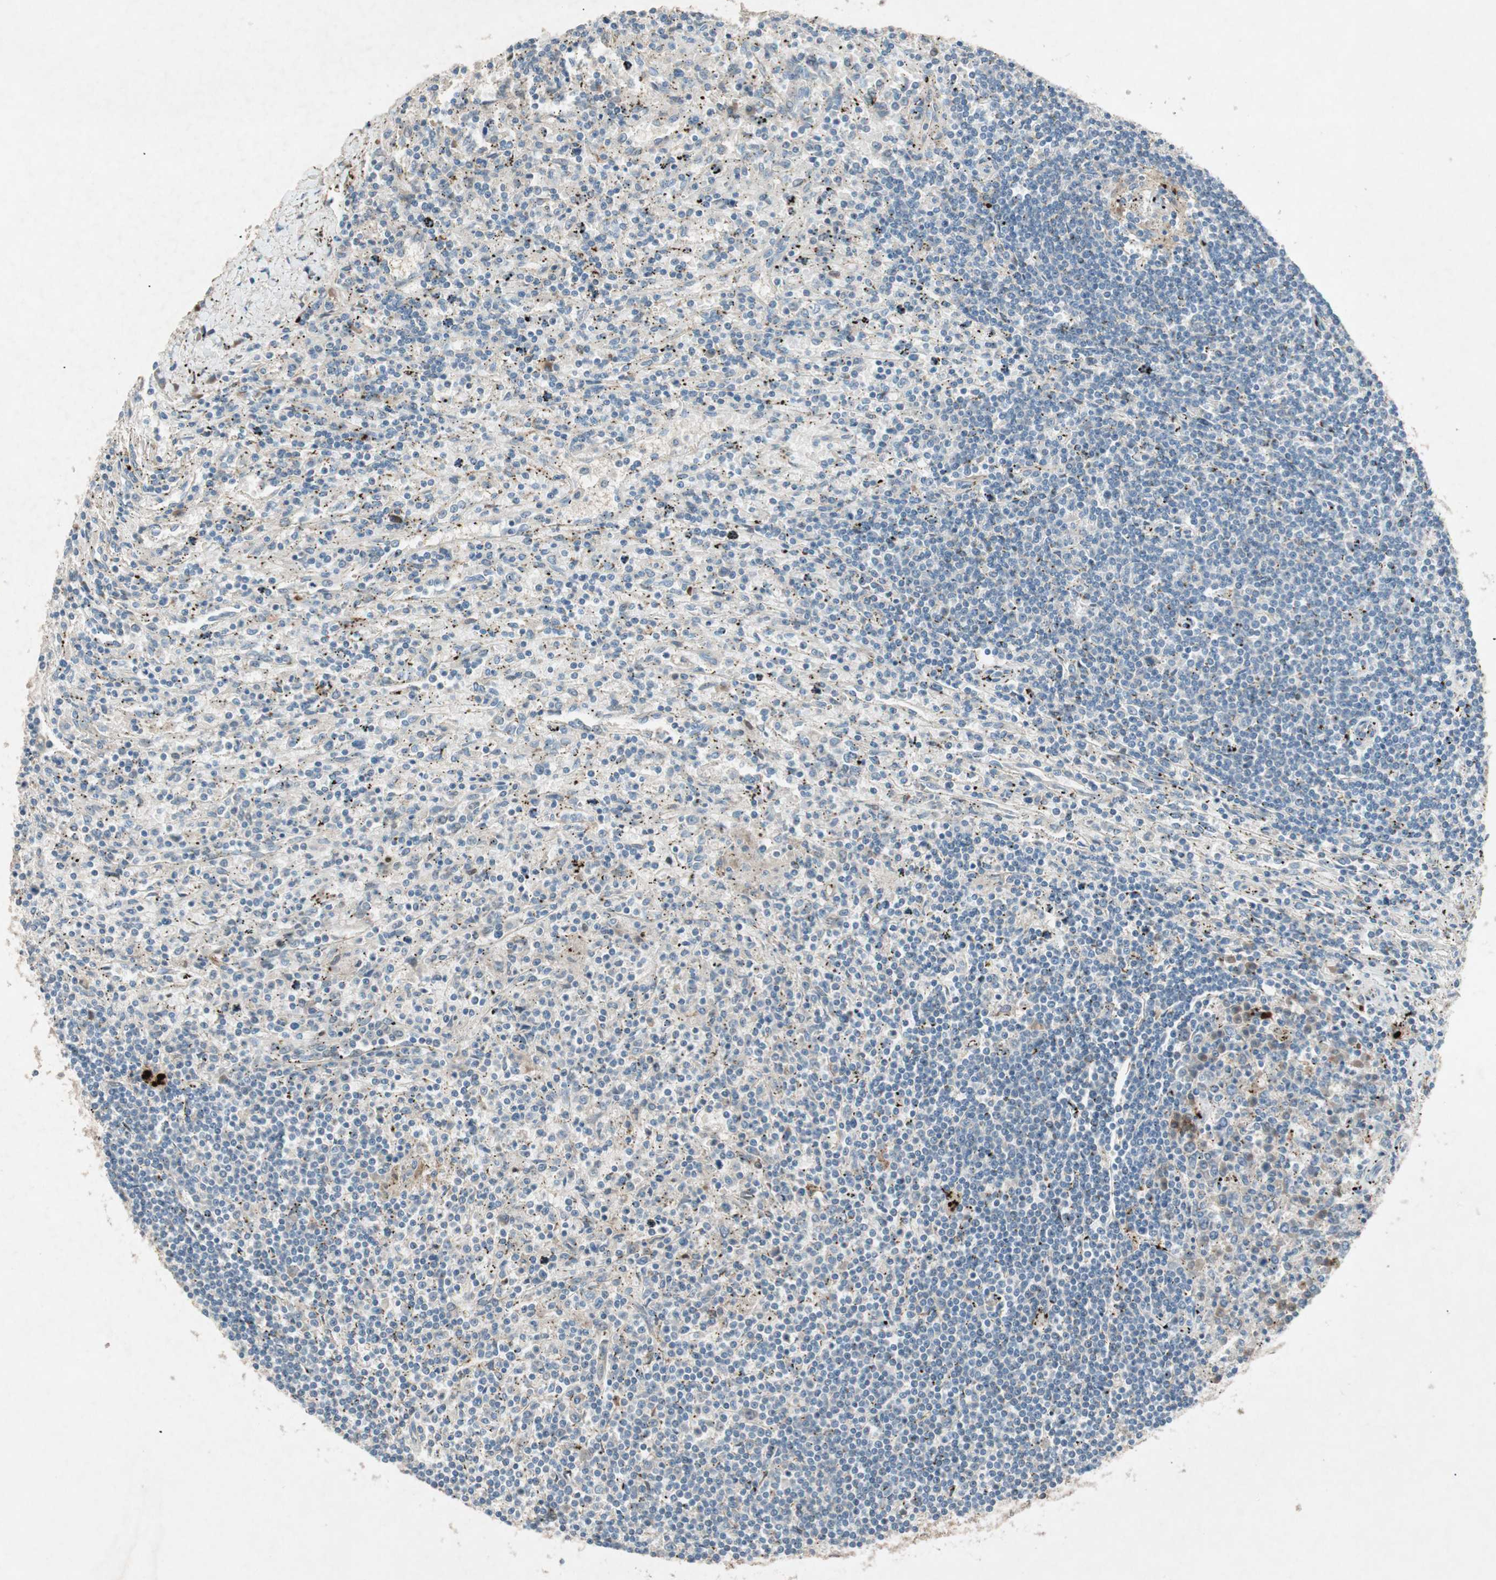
{"staining": {"intensity": "negative", "quantity": "none", "location": "none"}, "tissue": "lymphoma", "cell_type": "Tumor cells", "image_type": "cancer", "snomed": [{"axis": "morphology", "description": "Malignant lymphoma, non-Hodgkin's type, Low grade"}, {"axis": "topography", "description": "Spleen"}], "caption": "This is a micrograph of immunohistochemistry staining of lymphoma, which shows no staining in tumor cells.", "gene": "APOO", "patient": {"sex": "male", "age": 76}}